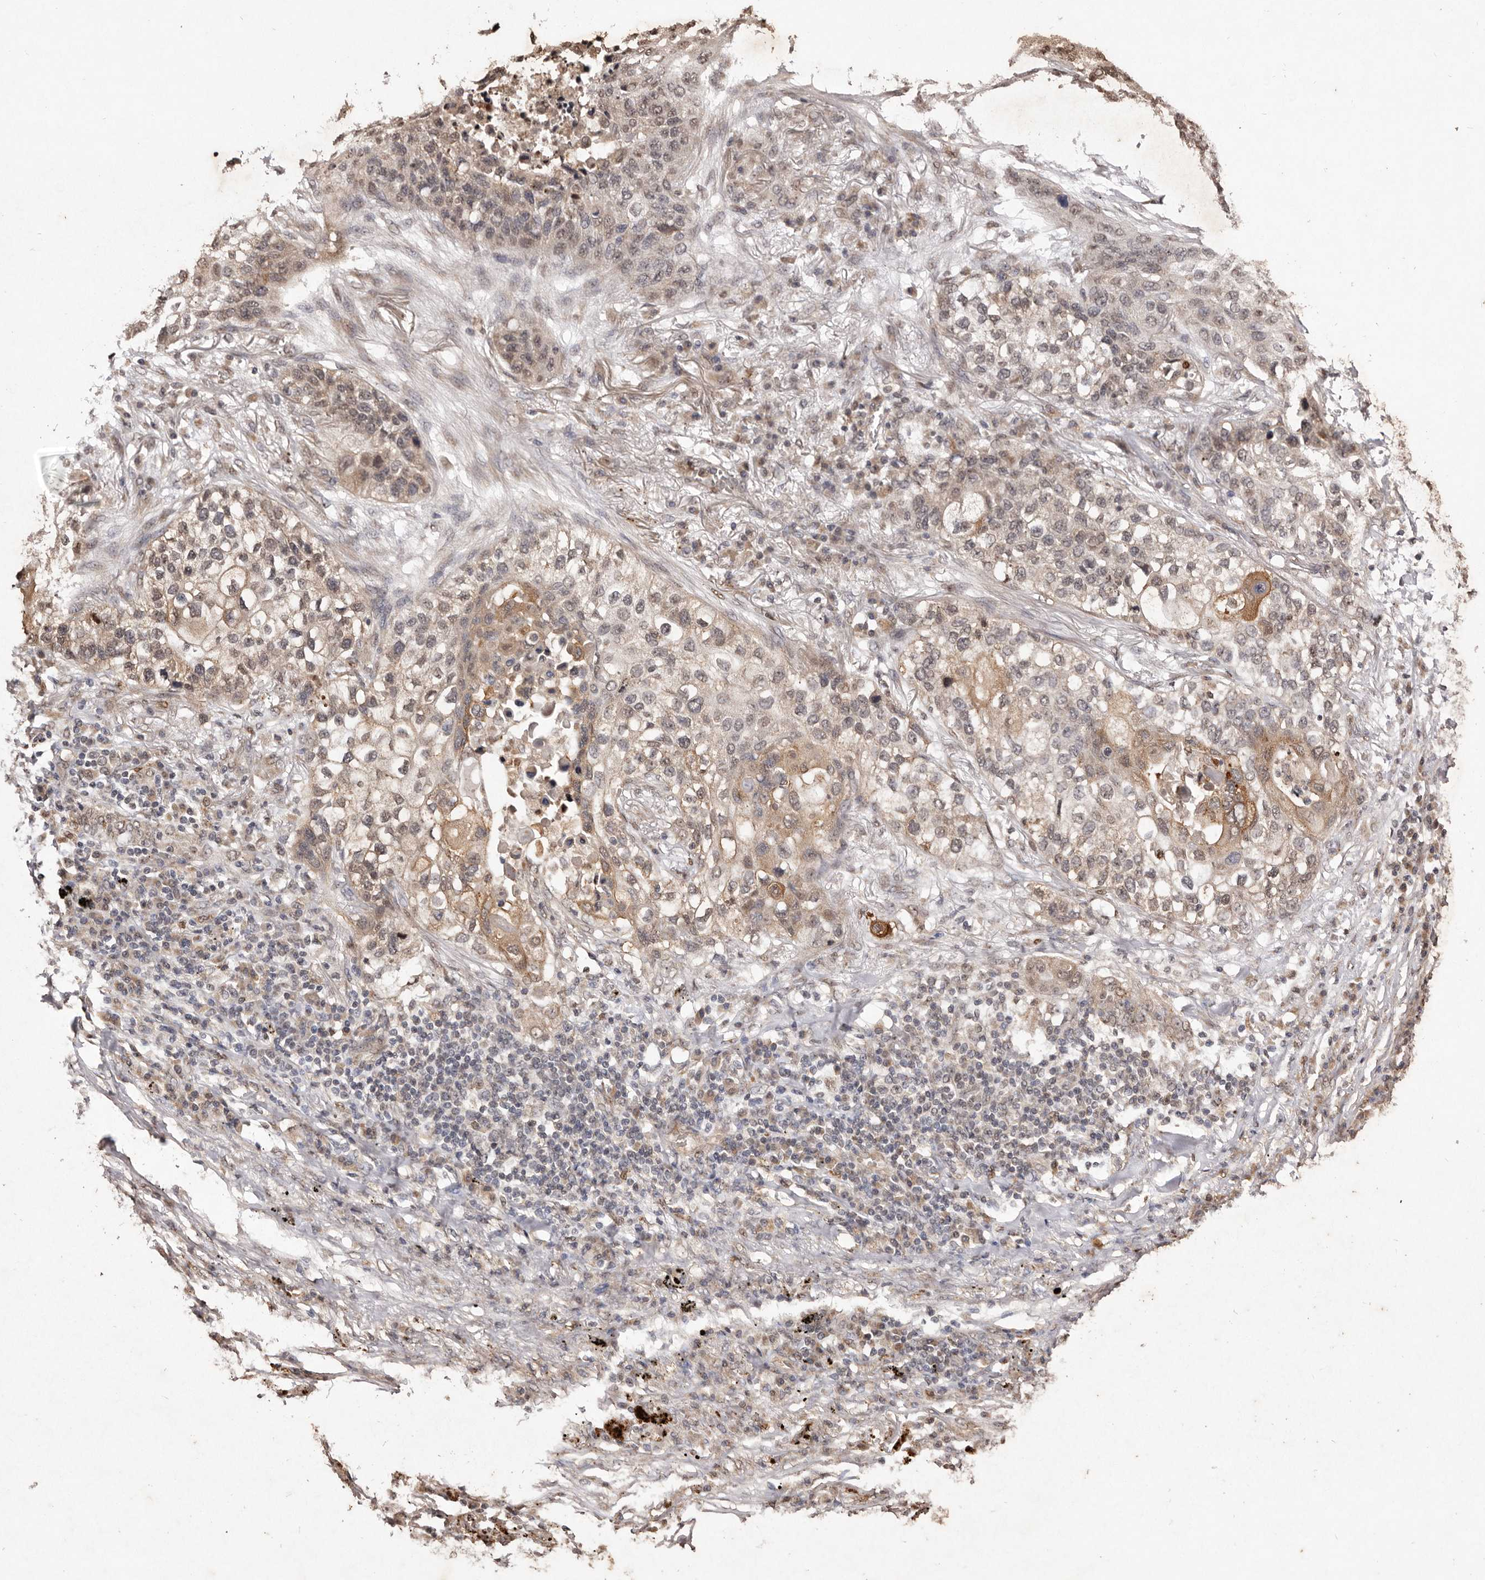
{"staining": {"intensity": "moderate", "quantity": "25%-75%", "location": "cytoplasmic/membranous,nuclear"}, "tissue": "lung cancer", "cell_type": "Tumor cells", "image_type": "cancer", "snomed": [{"axis": "morphology", "description": "Squamous cell carcinoma, NOS"}, {"axis": "topography", "description": "Lung"}], "caption": "This is a histology image of IHC staining of lung cancer, which shows moderate expression in the cytoplasmic/membranous and nuclear of tumor cells.", "gene": "NOTCH1", "patient": {"sex": "female", "age": 63}}